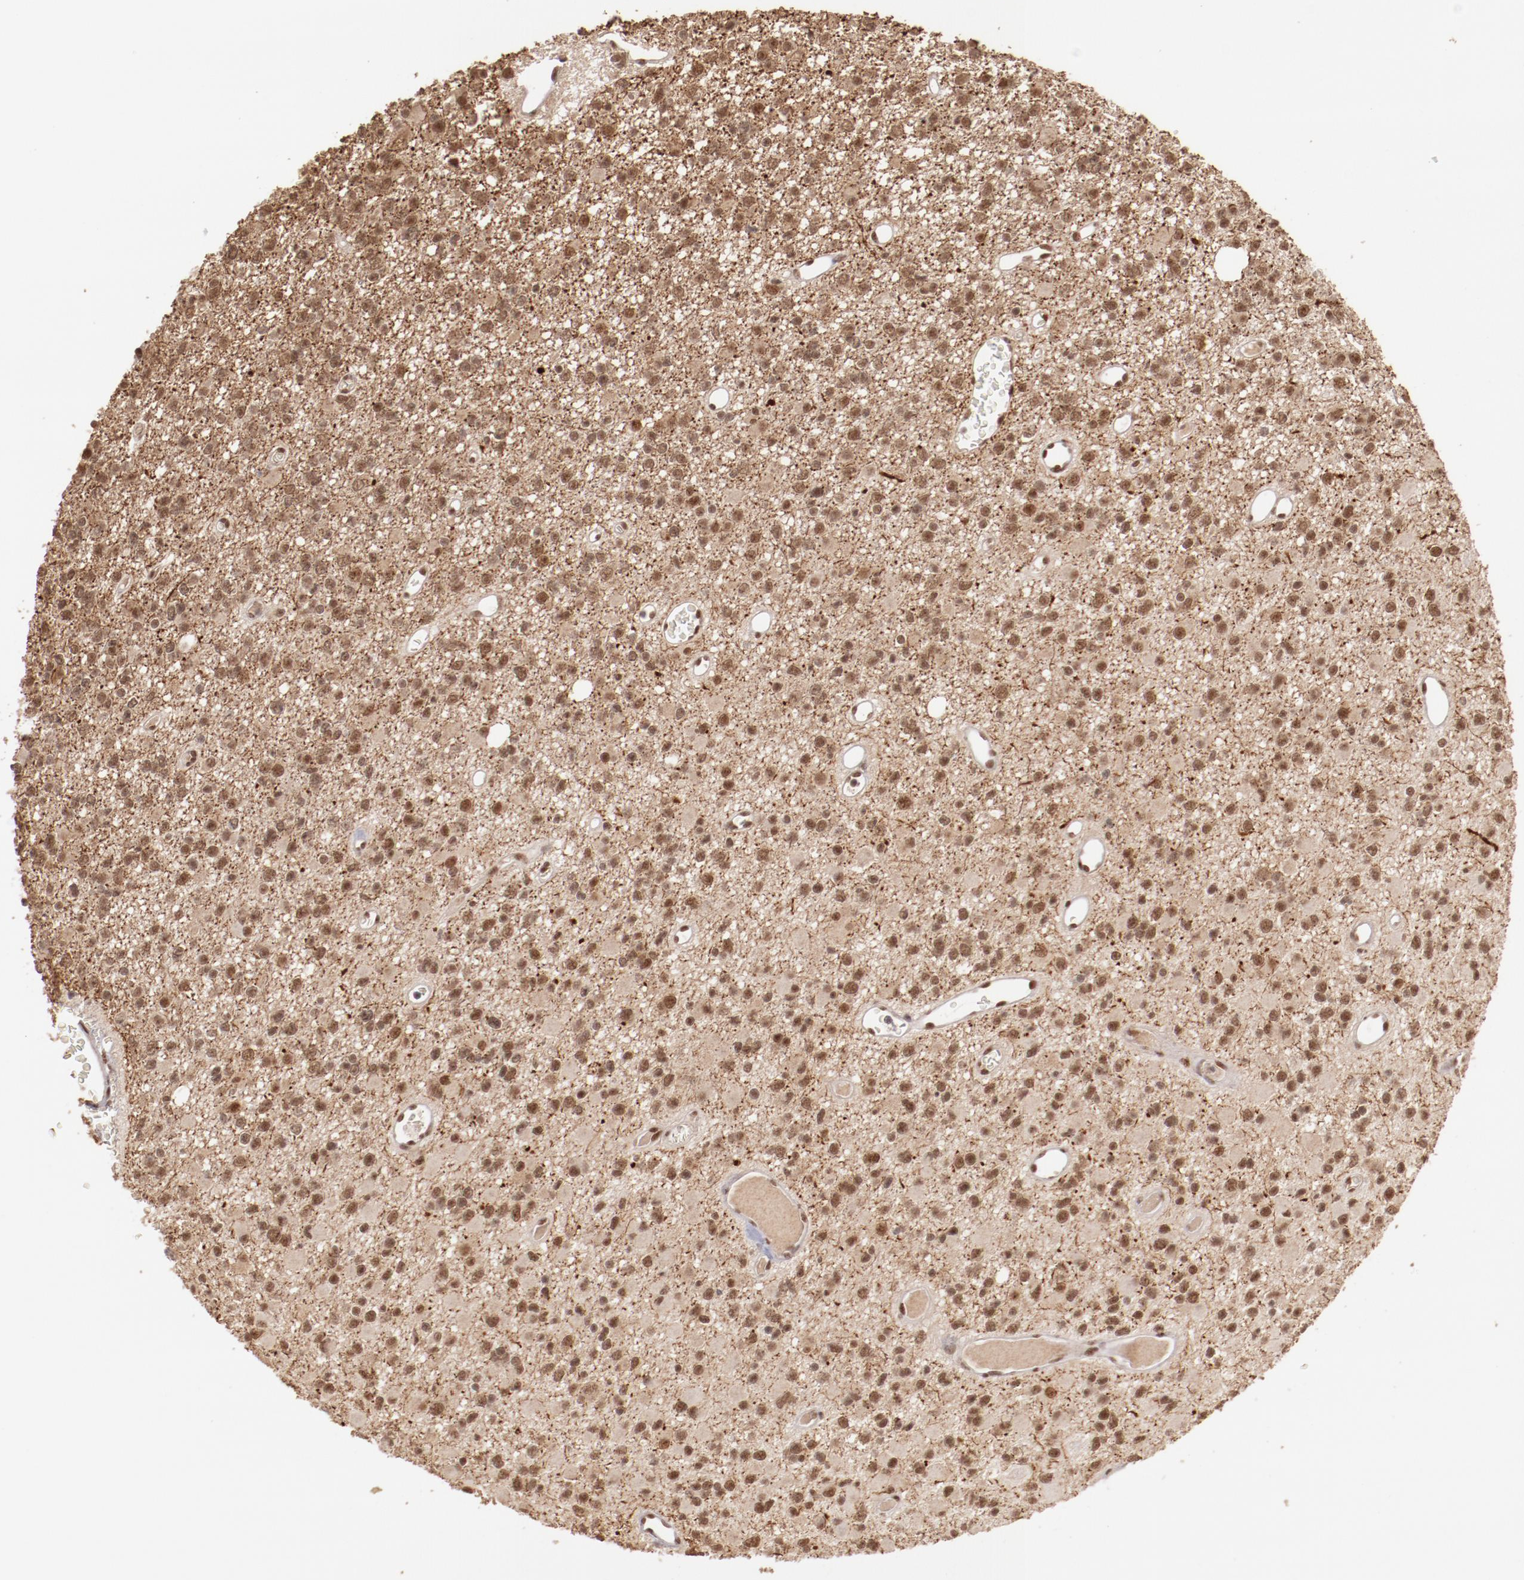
{"staining": {"intensity": "moderate", "quantity": ">75%", "location": "nuclear"}, "tissue": "glioma", "cell_type": "Tumor cells", "image_type": "cancer", "snomed": [{"axis": "morphology", "description": "Glioma, malignant, Low grade"}, {"axis": "topography", "description": "Brain"}], "caption": "Human malignant glioma (low-grade) stained for a protein (brown) exhibits moderate nuclear positive positivity in about >75% of tumor cells.", "gene": "CLOCK", "patient": {"sex": "male", "age": 42}}